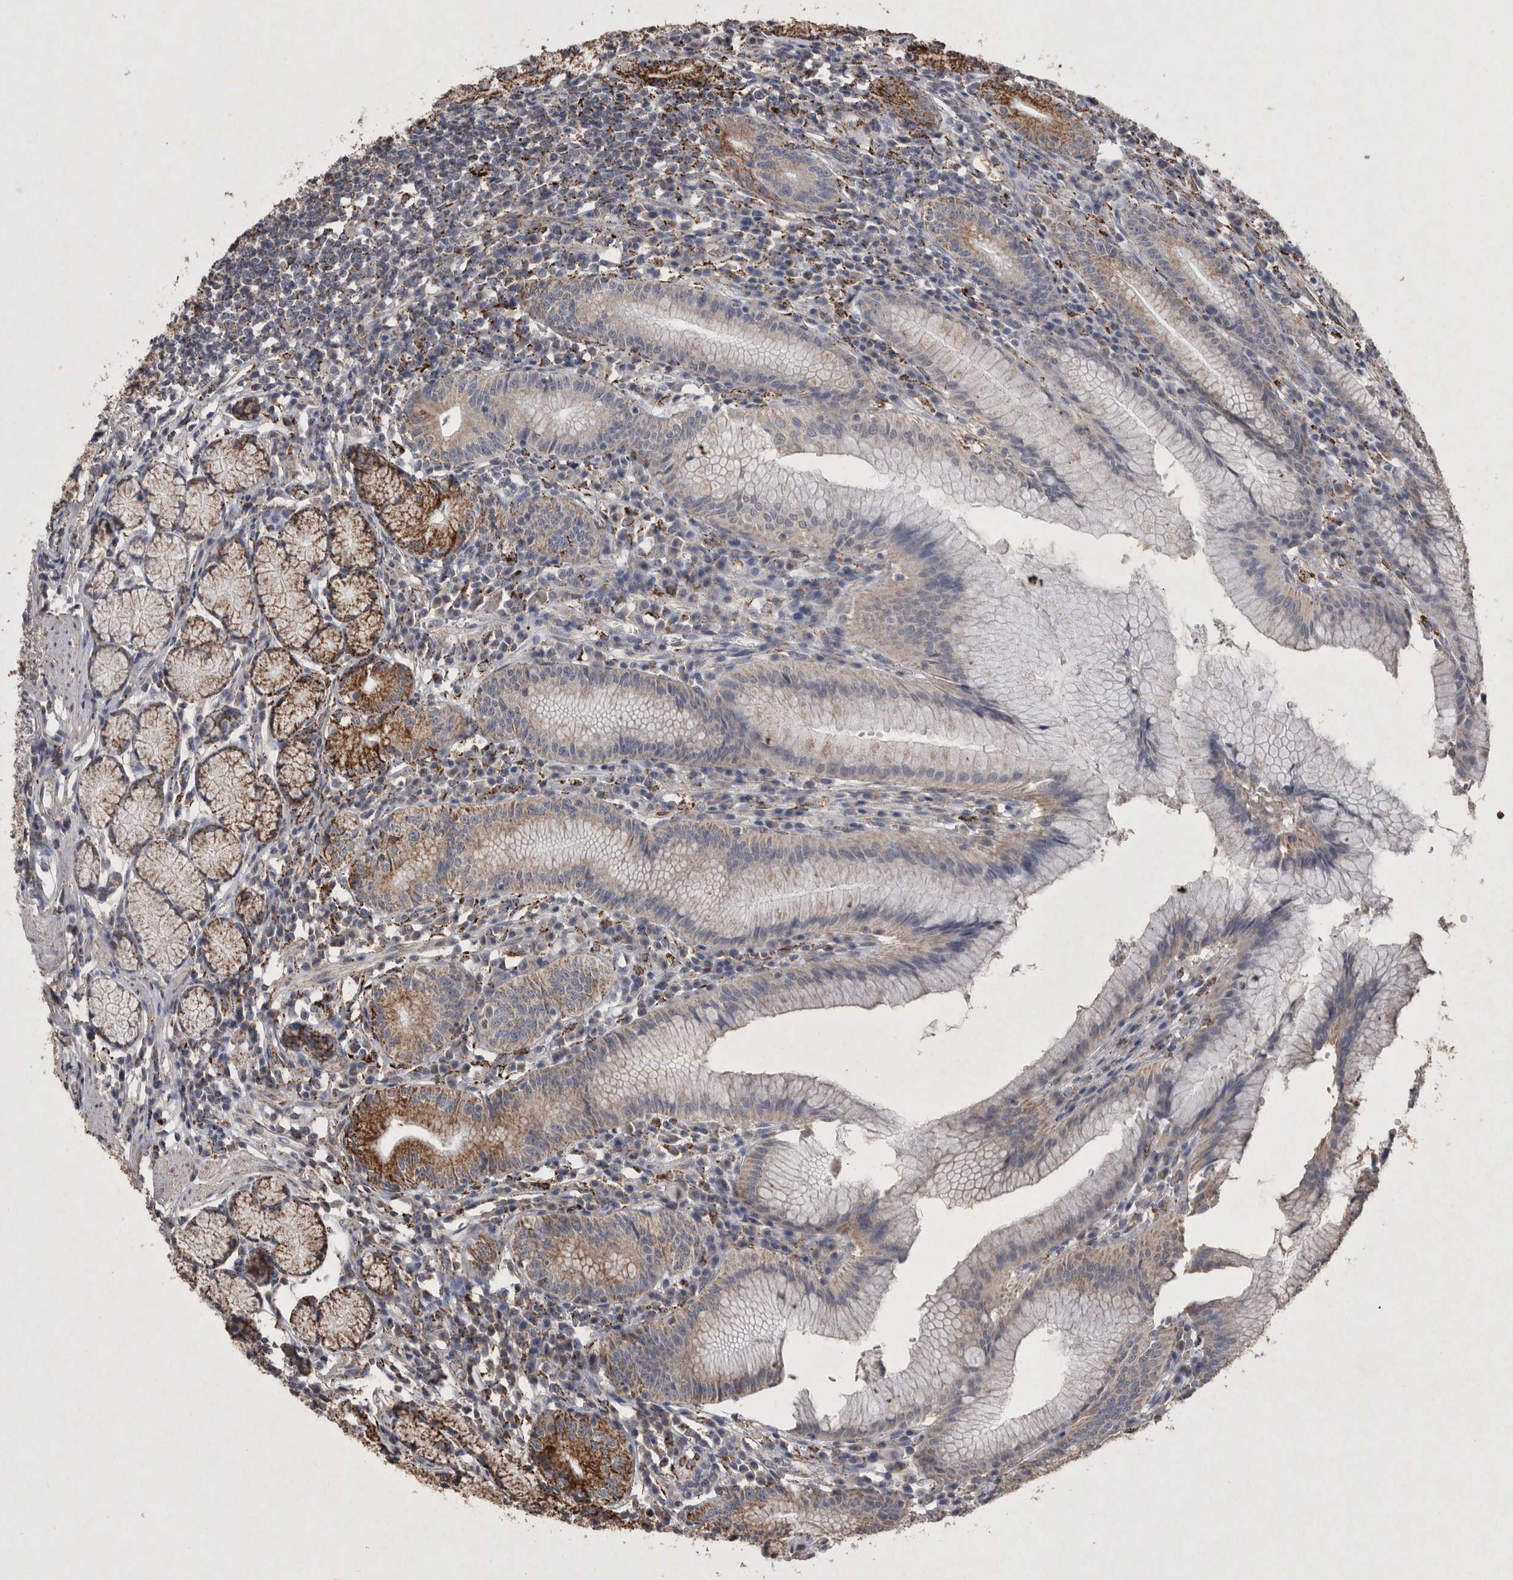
{"staining": {"intensity": "moderate", "quantity": "25%-75%", "location": "cytoplasmic/membranous"}, "tissue": "stomach", "cell_type": "Glandular cells", "image_type": "normal", "snomed": [{"axis": "morphology", "description": "Normal tissue, NOS"}, {"axis": "topography", "description": "Stomach"}], "caption": "DAB immunohistochemical staining of normal stomach displays moderate cytoplasmic/membranous protein staining in about 25%-75% of glandular cells.", "gene": "DKK3", "patient": {"sex": "male", "age": 55}}